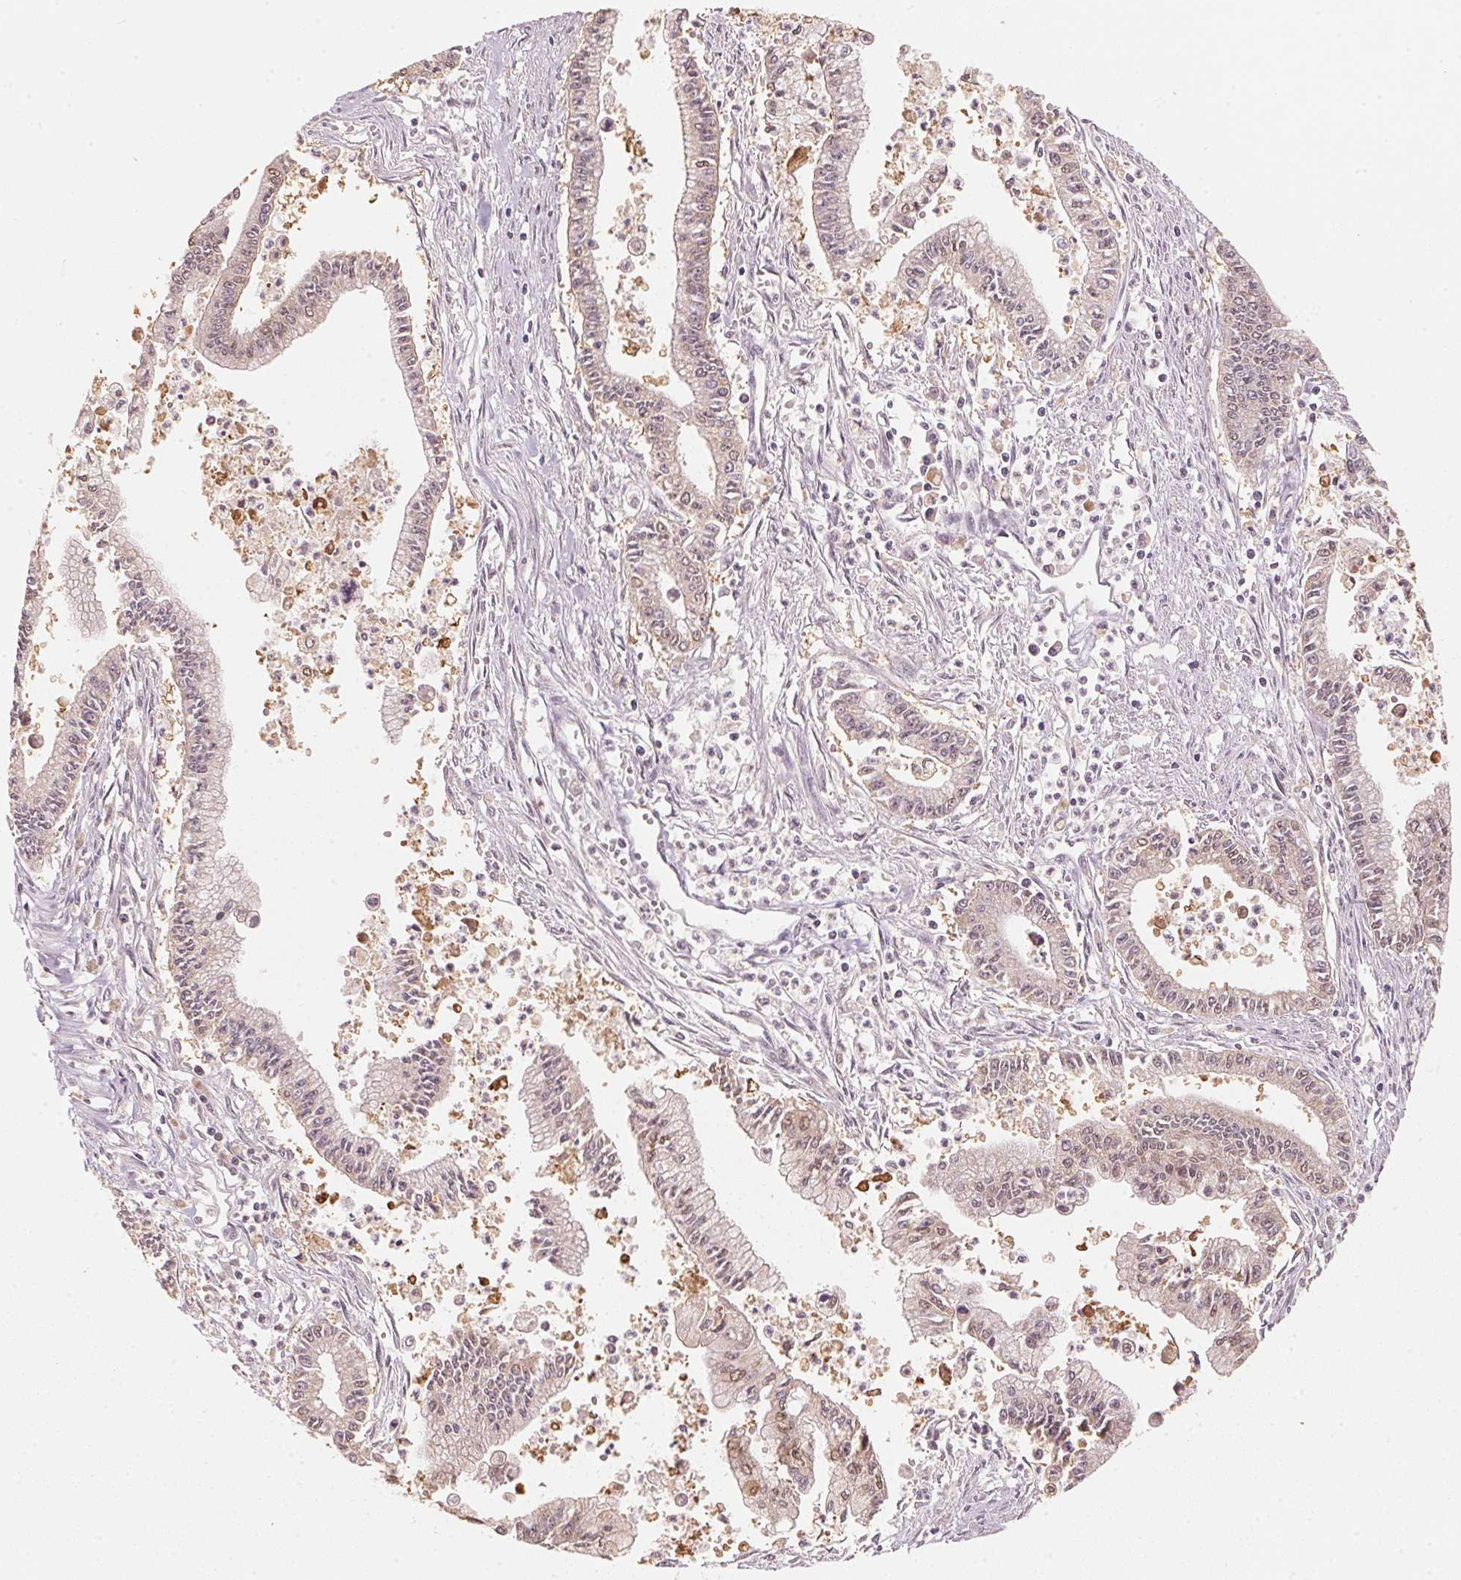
{"staining": {"intensity": "weak", "quantity": ">75%", "location": "cytoplasmic/membranous,nuclear"}, "tissue": "pancreatic cancer", "cell_type": "Tumor cells", "image_type": "cancer", "snomed": [{"axis": "morphology", "description": "Adenocarcinoma, NOS"}, {"axis": "topography", "description": "Pancreas"}], "caption": "Brown immunohistochemical staining in pancreatic cancer (adenocarcinoma) displays weak cytoplasmic/membranous and nuclear expression in approximately >75% of tumor cells. The protein is shown in brown color, while the nuclei are stained blue.", "gene": "C2orf73", "patient": {"sex": "female", "age": 65}}